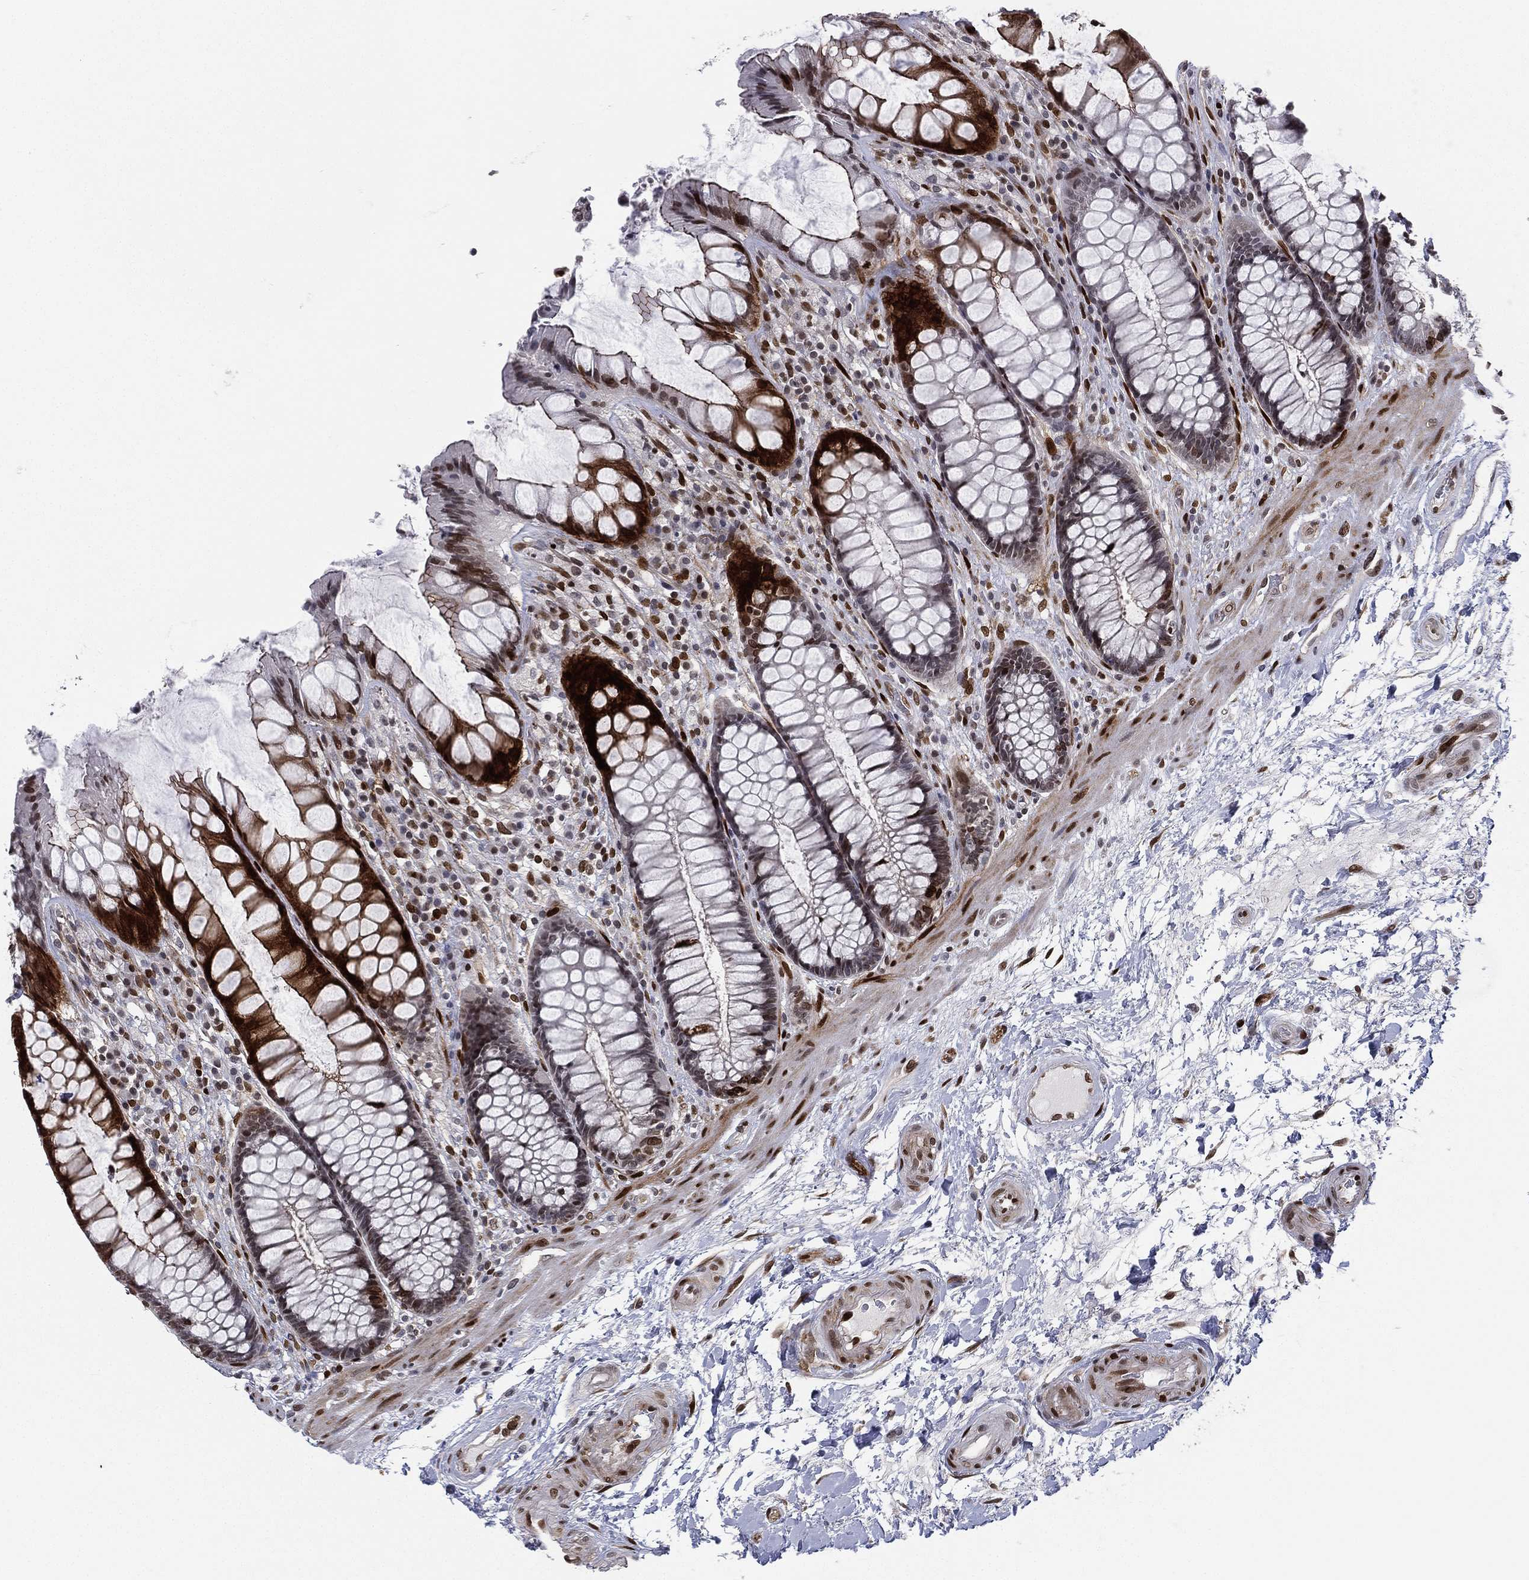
{"staining": {"intensity": "strong", "quantity": ">75%", "location": "nuclear"}, "tissue": "rectum", "cell_type": "Glandular cells", "image_type": "normal", "snomed": [{"axis": "morphology", "description": "Normal tissue, NOS"}, {"axis": "topography", "description": "Rectum"}], "caption": "Normal rectum demonstrates strong nuclear expression in about >75% of glandular cells The protein of interest is shown in brown color, while the nuclei are stained blue..", "gene": "LMNB1", "patient": {"sex": "female", "age": 58}}